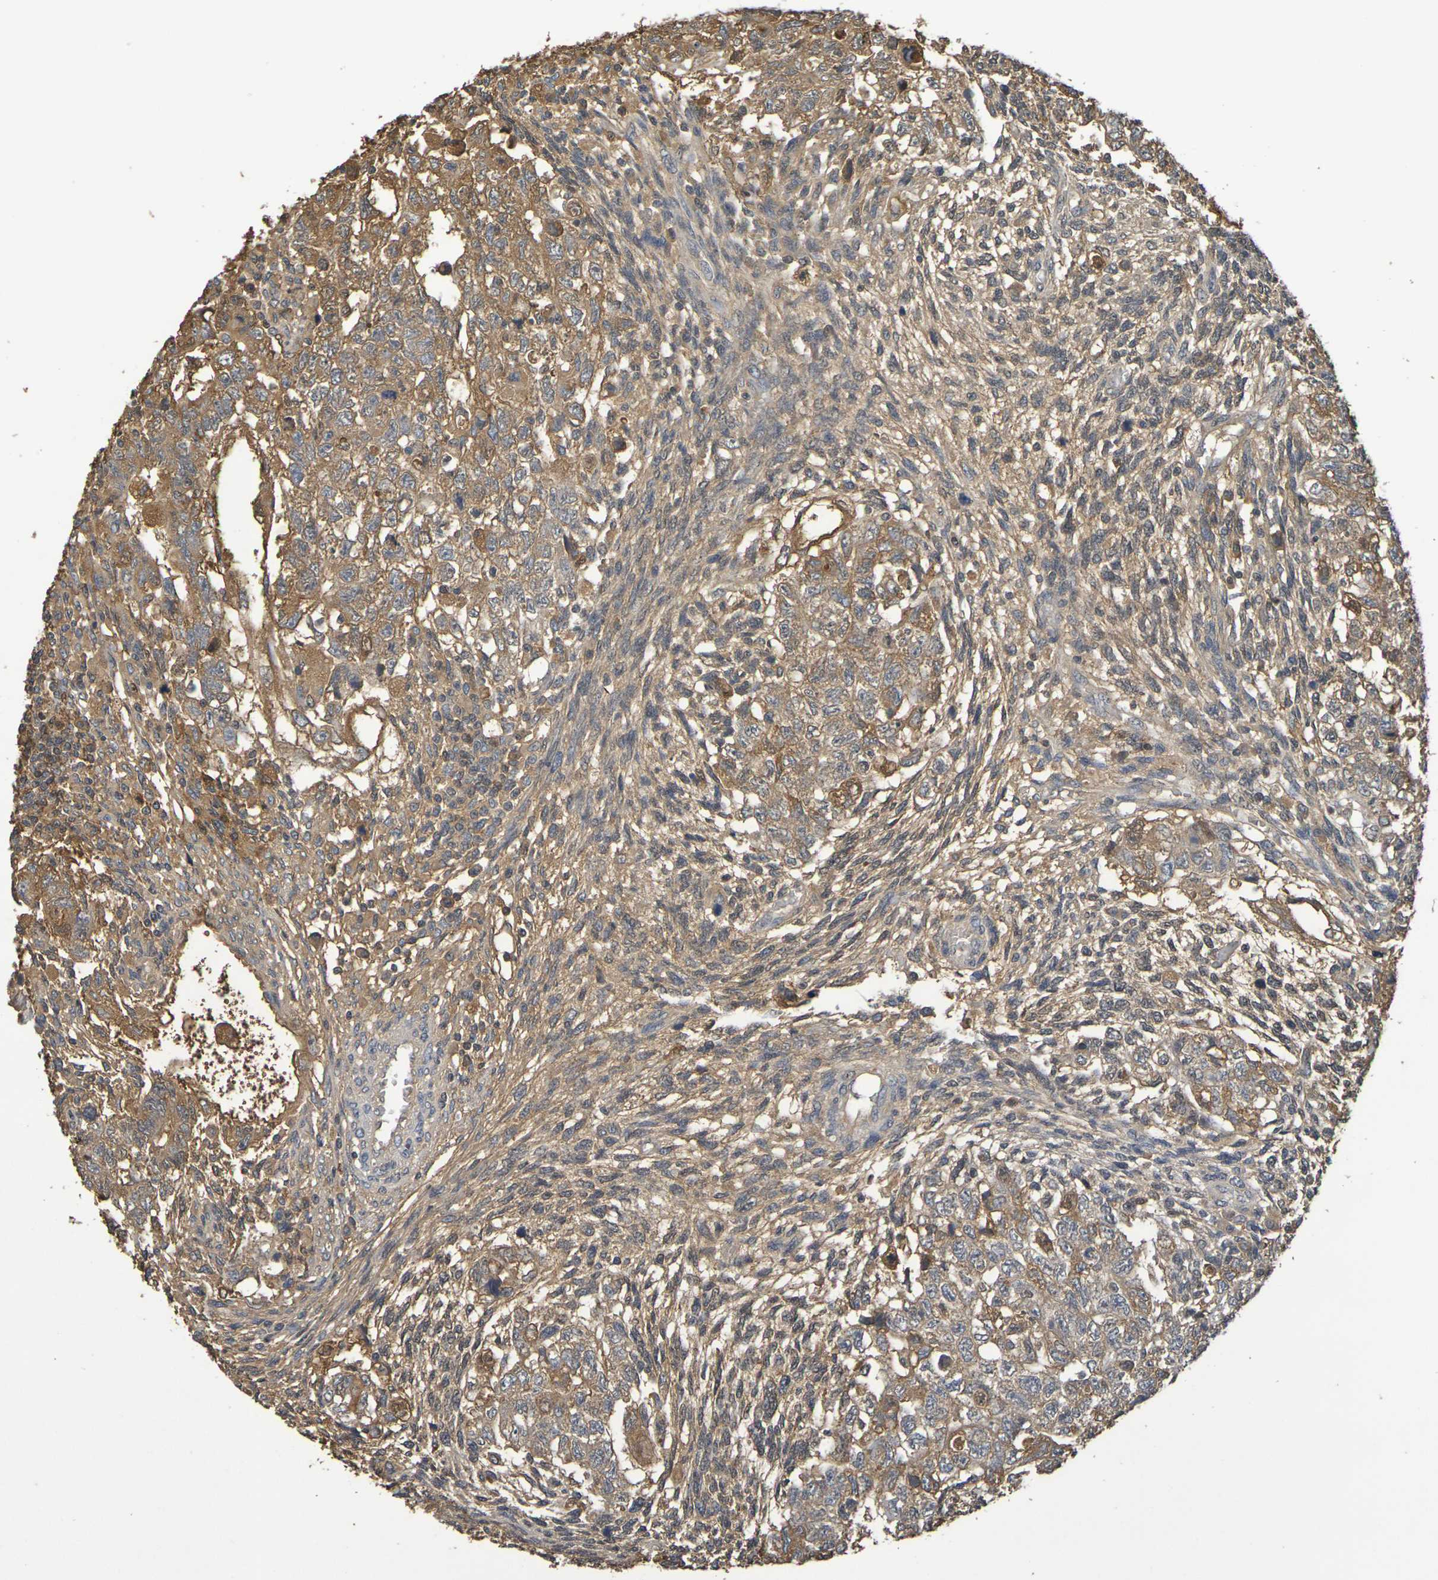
{"staining": {"intensity": "moderate", "quantity": ">75%", "location": "cytoplasmic/membranous"}, "tissue": "testis cancer", "cell_type": "Tumor cells", "image_type": "cancer", "snomed": [{"axis": "morphology", "description": "Normal tissue, NOS"}, {"axis": "morphology", "description": "Carcinoma, Embryonal, NOS"}, {"axis": "topography", "description": "Testis"}], "caption": "High-magnification brightfield microscopy of testis cancer (embryonal carcinoma) stained with DAB (3,3'-diaminobenzidine) (brown) and counterstained with hematoxylin (blue). tumor cells exhibit moderate cytoplasmic/membranous expression is seen in about>75% of cells. (brown staining indicates protein expression, while blue staining denotes nuclei).", "gene": "TERF2", "patient": {"sex": "male", "age": 36}}